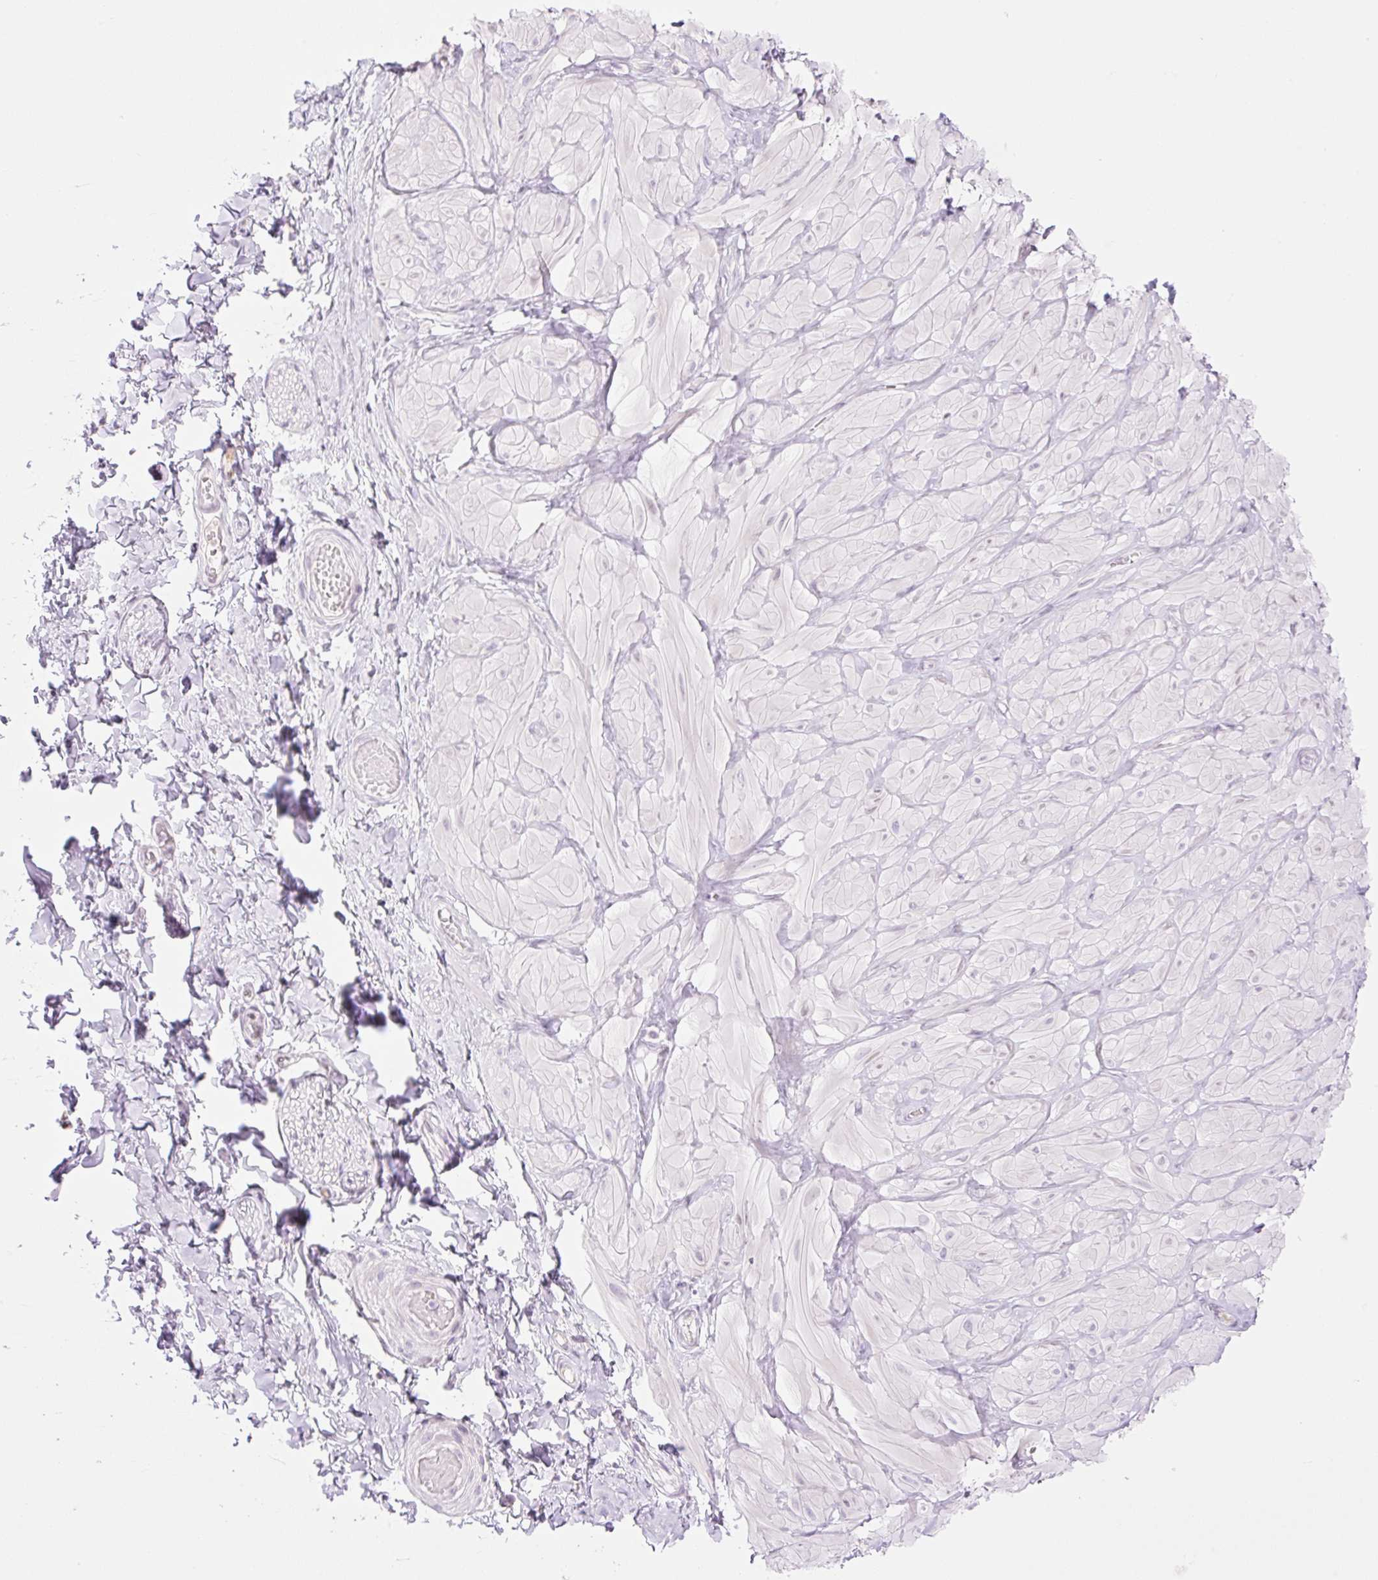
{"staining": {"intensity": "negative", "quantity": "none", "location": "none"}, "tissue": "adipose tissue", "cell_type": "Adipocytes", "image_type": "normal", "snomed": [{"axis": "morphology", "description": "Normal tissue, NOS"}, {"axis": "topography", "description": "Soft tissue"}, {"axis": "topography", "description": "Adipose tissue"}, {"axis": "topography", "description": "Vascular tissue"}, {"axis": "topography", "description": "Peripheral nerve tissue"}], "caption": "Adipocytes show no significant protein expression in unremarkable adipose tissue. (Brightfield microscopy of DAB (3,3'-diaminobenzidine) IHC at high magnification).", "gene": "TBX15", "patient": {"sex": "male", "age": 29}}